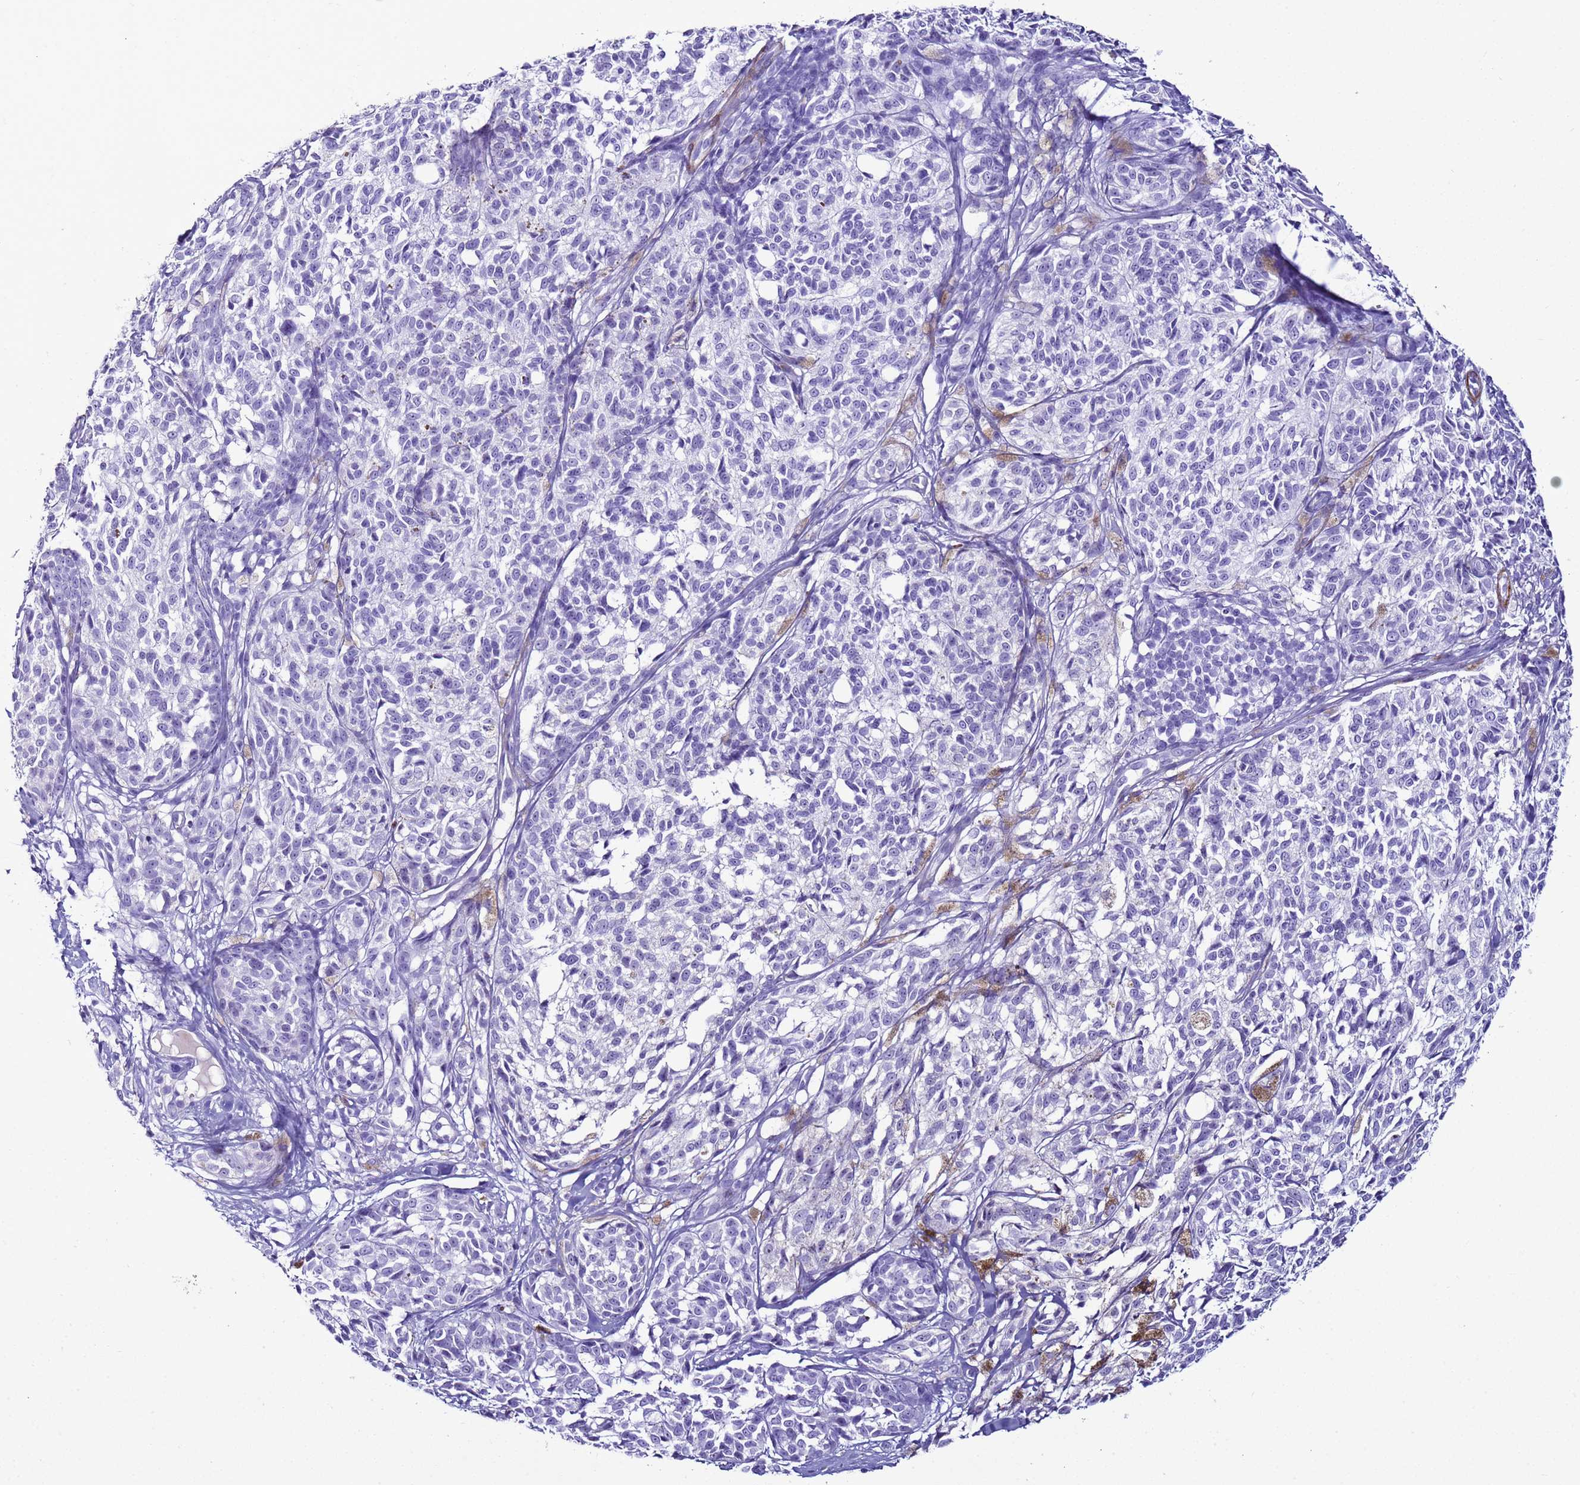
{"staining": {"intensity": "negative", "quantity": "none", "location": "none"}, "tissue": "melanoma", "cell_type": "Tumor cells", "image_type": "cancer", "snomed": [{"axis": "morphology", "description": "Malignant melanoma, NOS"}, {"axis": "topography", "description": "Skin of upper extremity"}], "caption": "Malignant melanoma was stained to show a protein in brown. There is no significant positivity in tumor cells.", "gene": "LCMT1", "patient": {"sex": "male", "age": 40}}